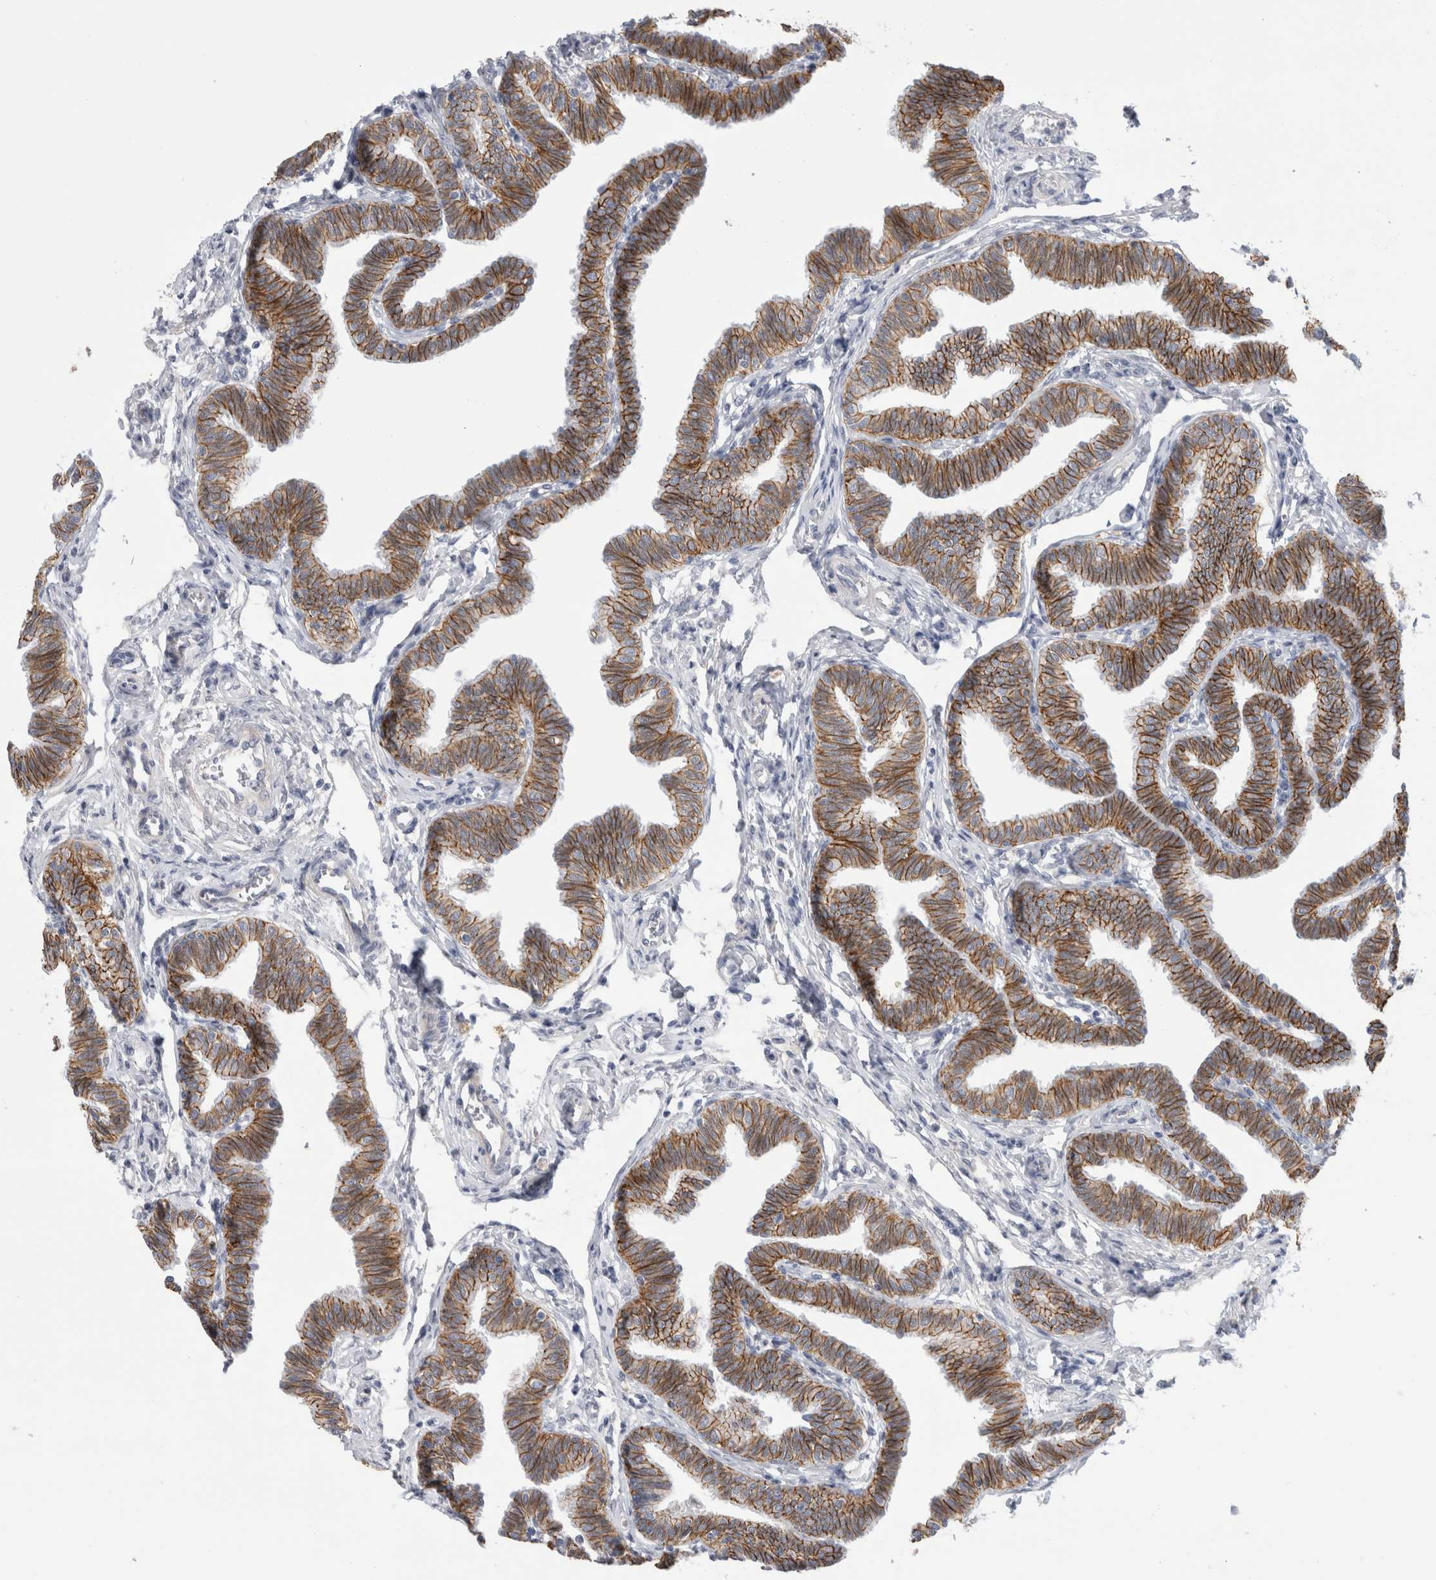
{"staining": {"intensity": "moderate", "quantity": ">75%", "location": "cytoplasmic/membranous"}, "tissue": "fallopian tube", "cell_type": "Glandular cells", "image_type": "normal", "snomed": [{"axis": "morphology", "description": "Normal tissue, NOS"}, {"axis": "topography", "description": "Fallopian tube"}, {"axis": "topography", "description": "Ovary"}], "caption": "This image shows IHC staining of normal human fallopian tube, with medium moderate cytoplasmic/membranous expression in approximately >75% of glandular cells.", "gene": "VANGL1", "patient": {"sex": "female", "age": 23}}